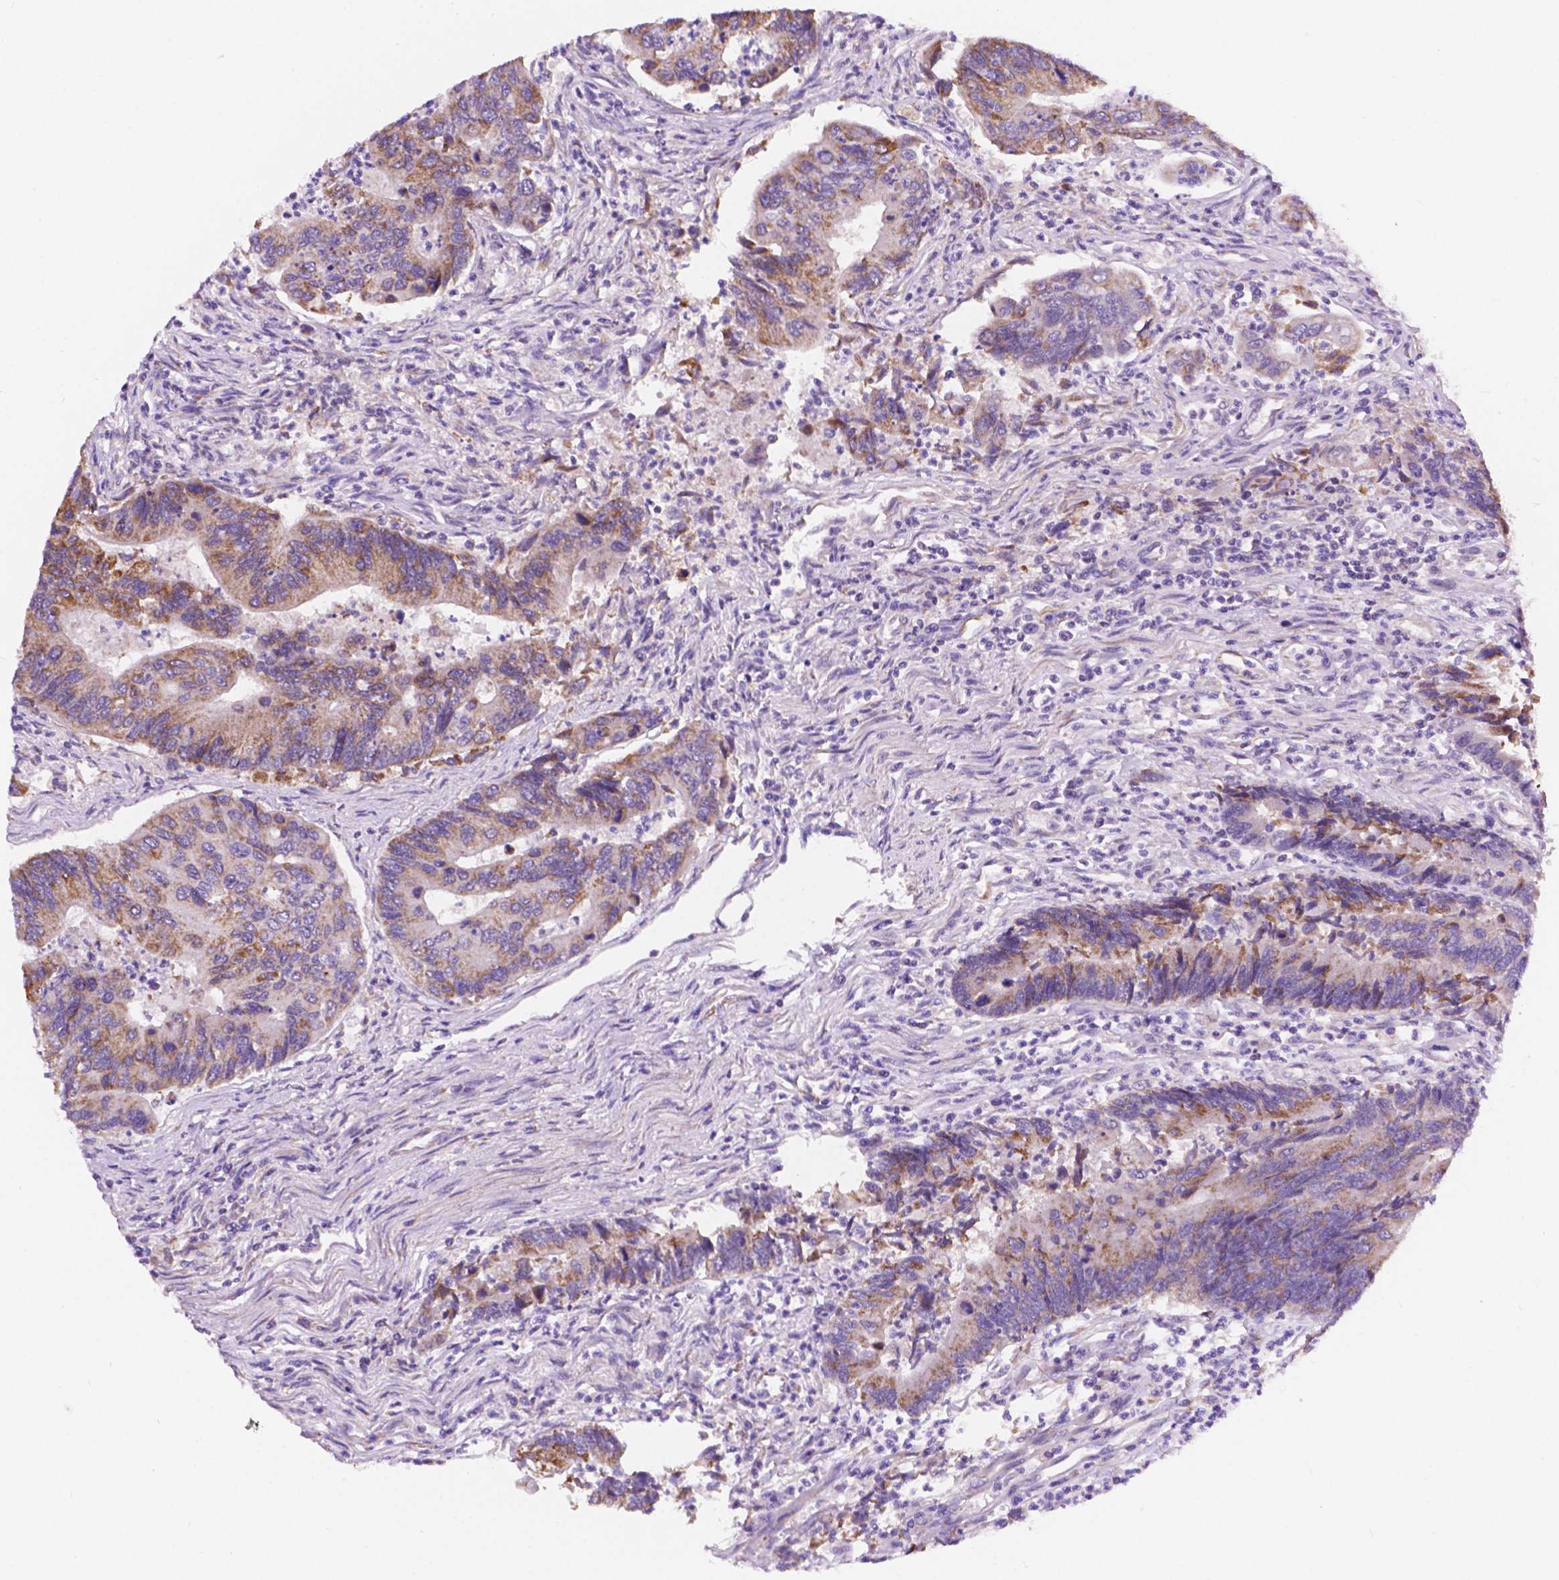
{"staining": {"intensity": "moderate", "quantity": "25%-75%", "location": "cytoplasmic/membranous"}, "tissue": "colorectal cancer", "cell_type": "Tumor cells", "image_type": "cancer", "snomed": [{"axis": "morphology", "description": "Adenocarcinoma, NOS"}, {"axis": "topography", "description": "Colon"}], "caption": "Colorectal cancer tissue reveals moderate cytoplasmic/membranous positivity in approximately 25%-75% of tumor cells, visualized by immunohistochemistry.", "gene": "TRPV5", "patient": {"sex": "female", "age": 67}}